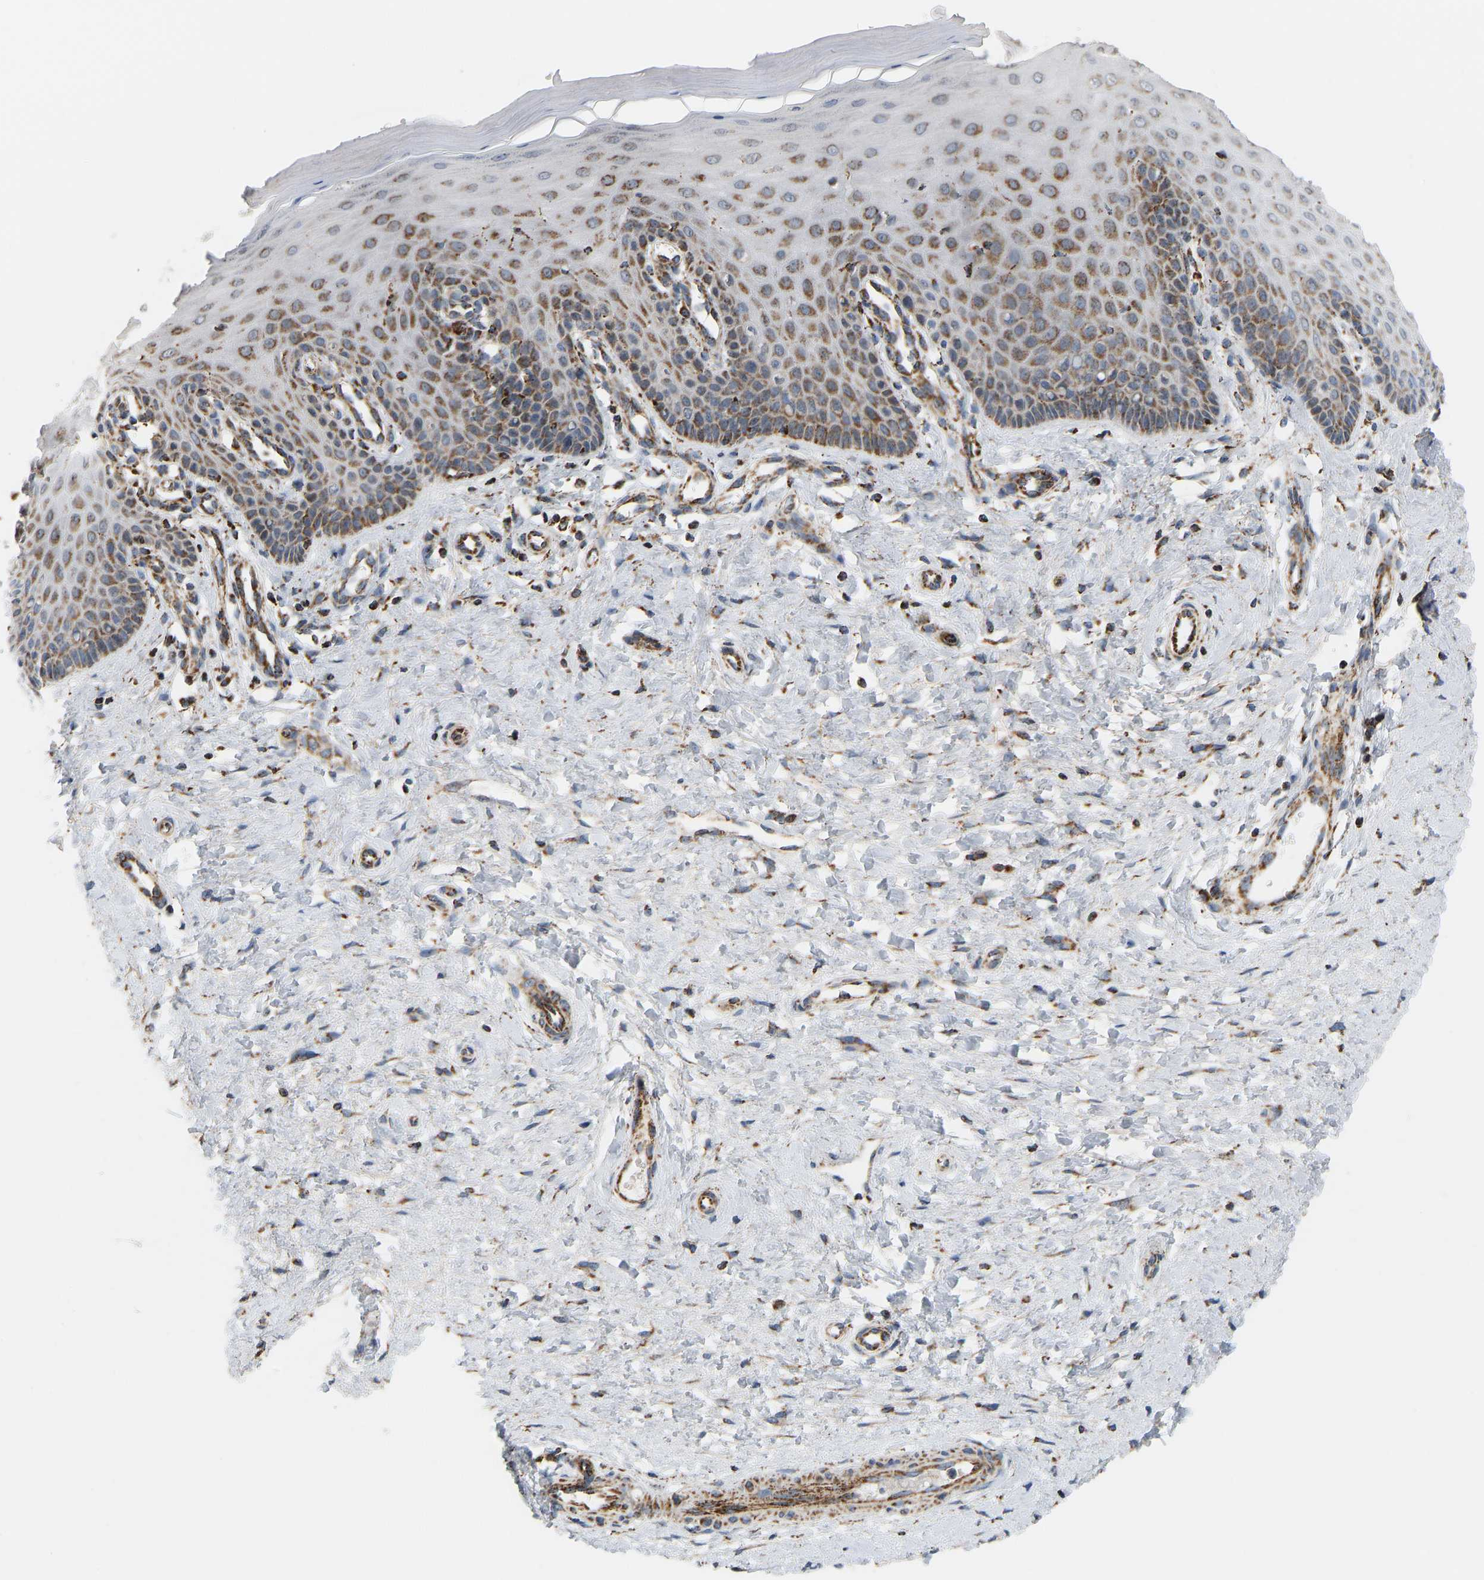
{"staining": {"intensity": "moderate", "quantity": ">75%", "location": "cytoplasmic/membranous"}, "tissue": "cervix", "cell_type": "Glandular cells", "image_type": "normal", "snomed": [{"axis": "morphology", "description": "Normal tissue, NOS"}, {"axis": "topography", "description": "Cervix"}], "caption": "Immunohistochemical staining of normal human cervix demonstrates >75% levels of moderate cytoplasmic/membranous protein staining in approximately >75% of glandular cells.", "gene": "GPSM2", "patient": {"sex": "female", "age": 55}}